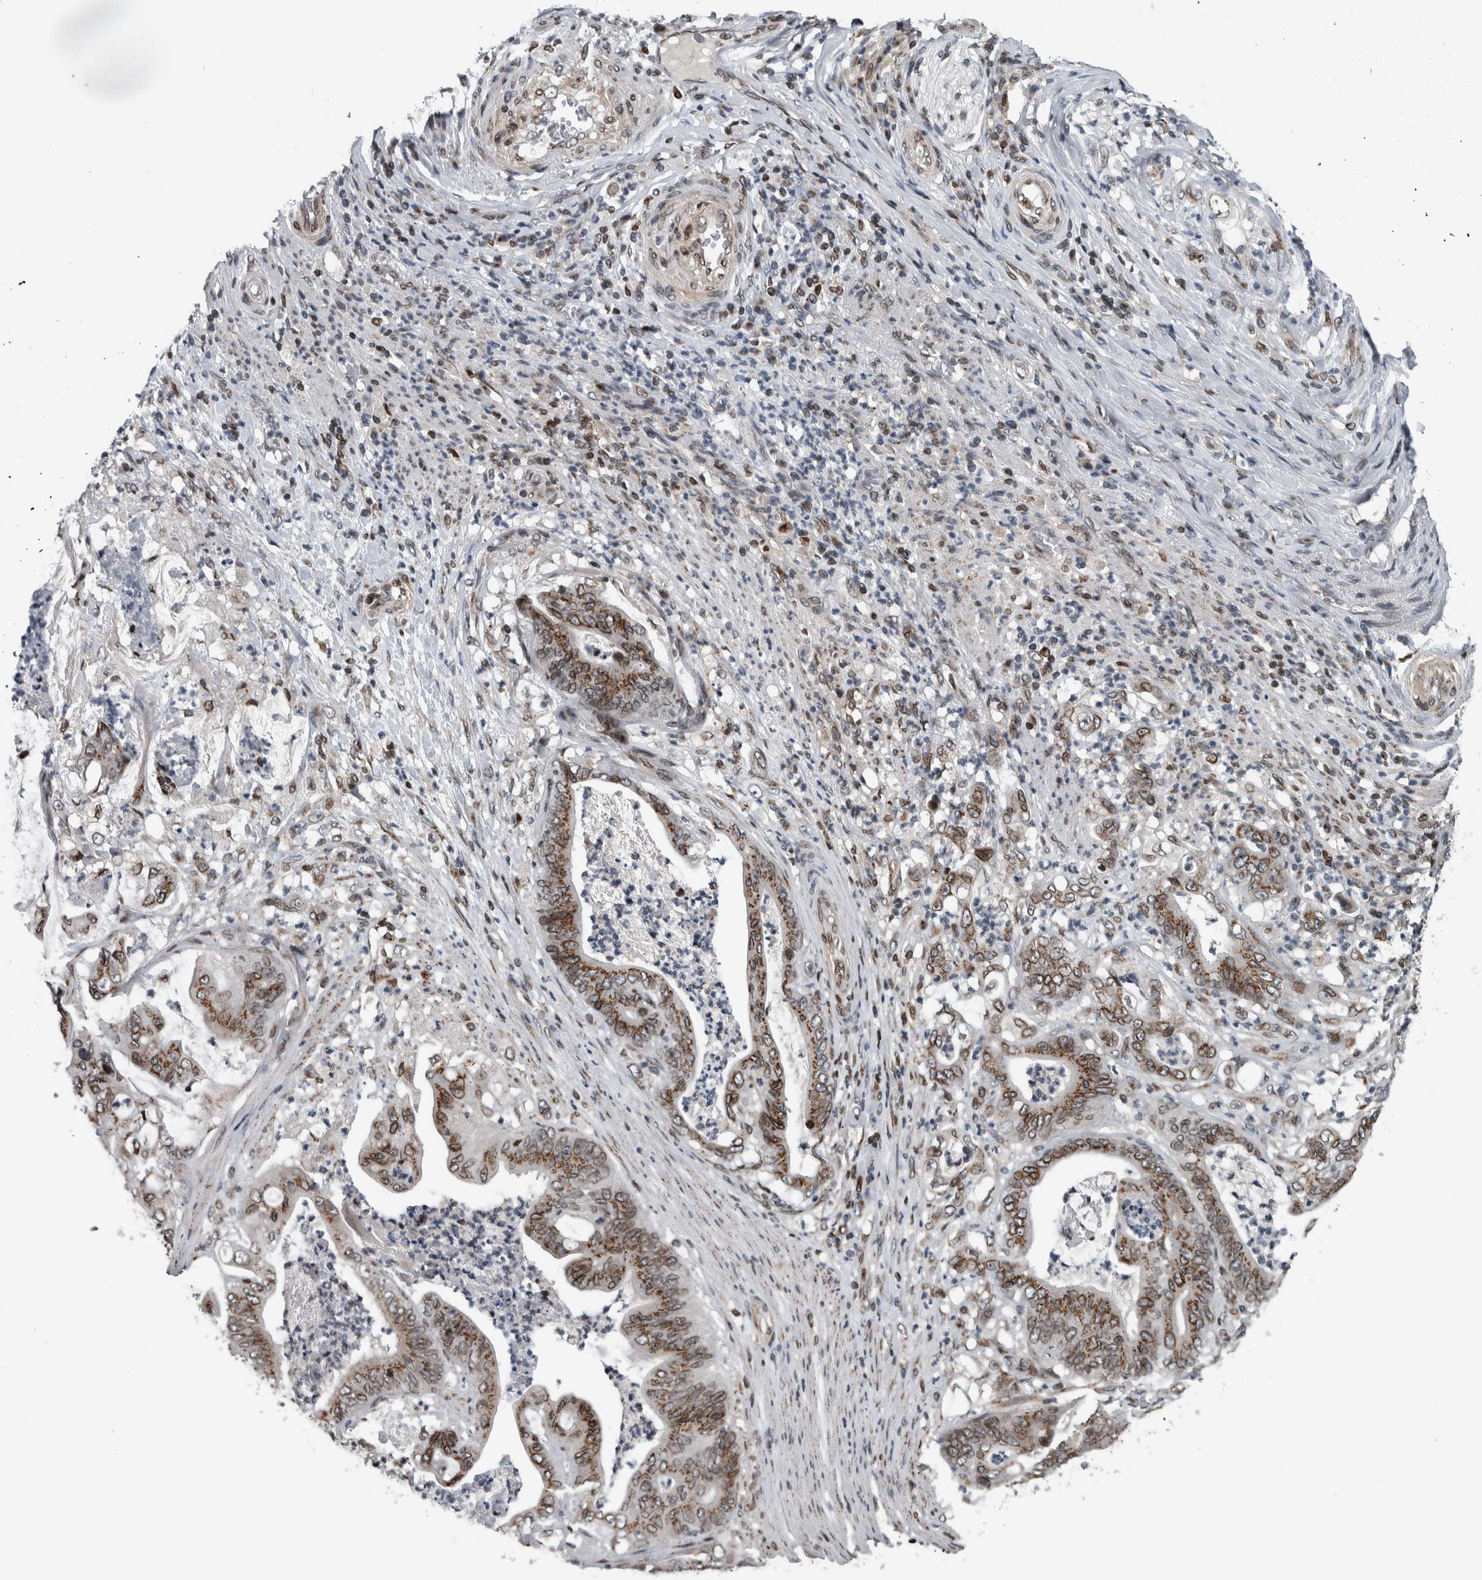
{"staining": {"intensity": "moderate", "quantity": ">75%", "location": "cytoplasmic/membranous"}, "tissue": "stomach cancer", "cell_type": "Tumor cells", "image_type": "cancer", "snomed": [{"axis": "morphology", "description": "Adenocarcinoma, NOS"}, {"axis": "topography", "description": "Stomach"}], "caption": "A medium amount of moderate cytoplasmic/membranous staining is seen in about >75% of tumor cells in stomach cancer (adenocarcinoma) tissue.", "gene": "FAM135B", "patient": {"sex": "female", "age": 73}}